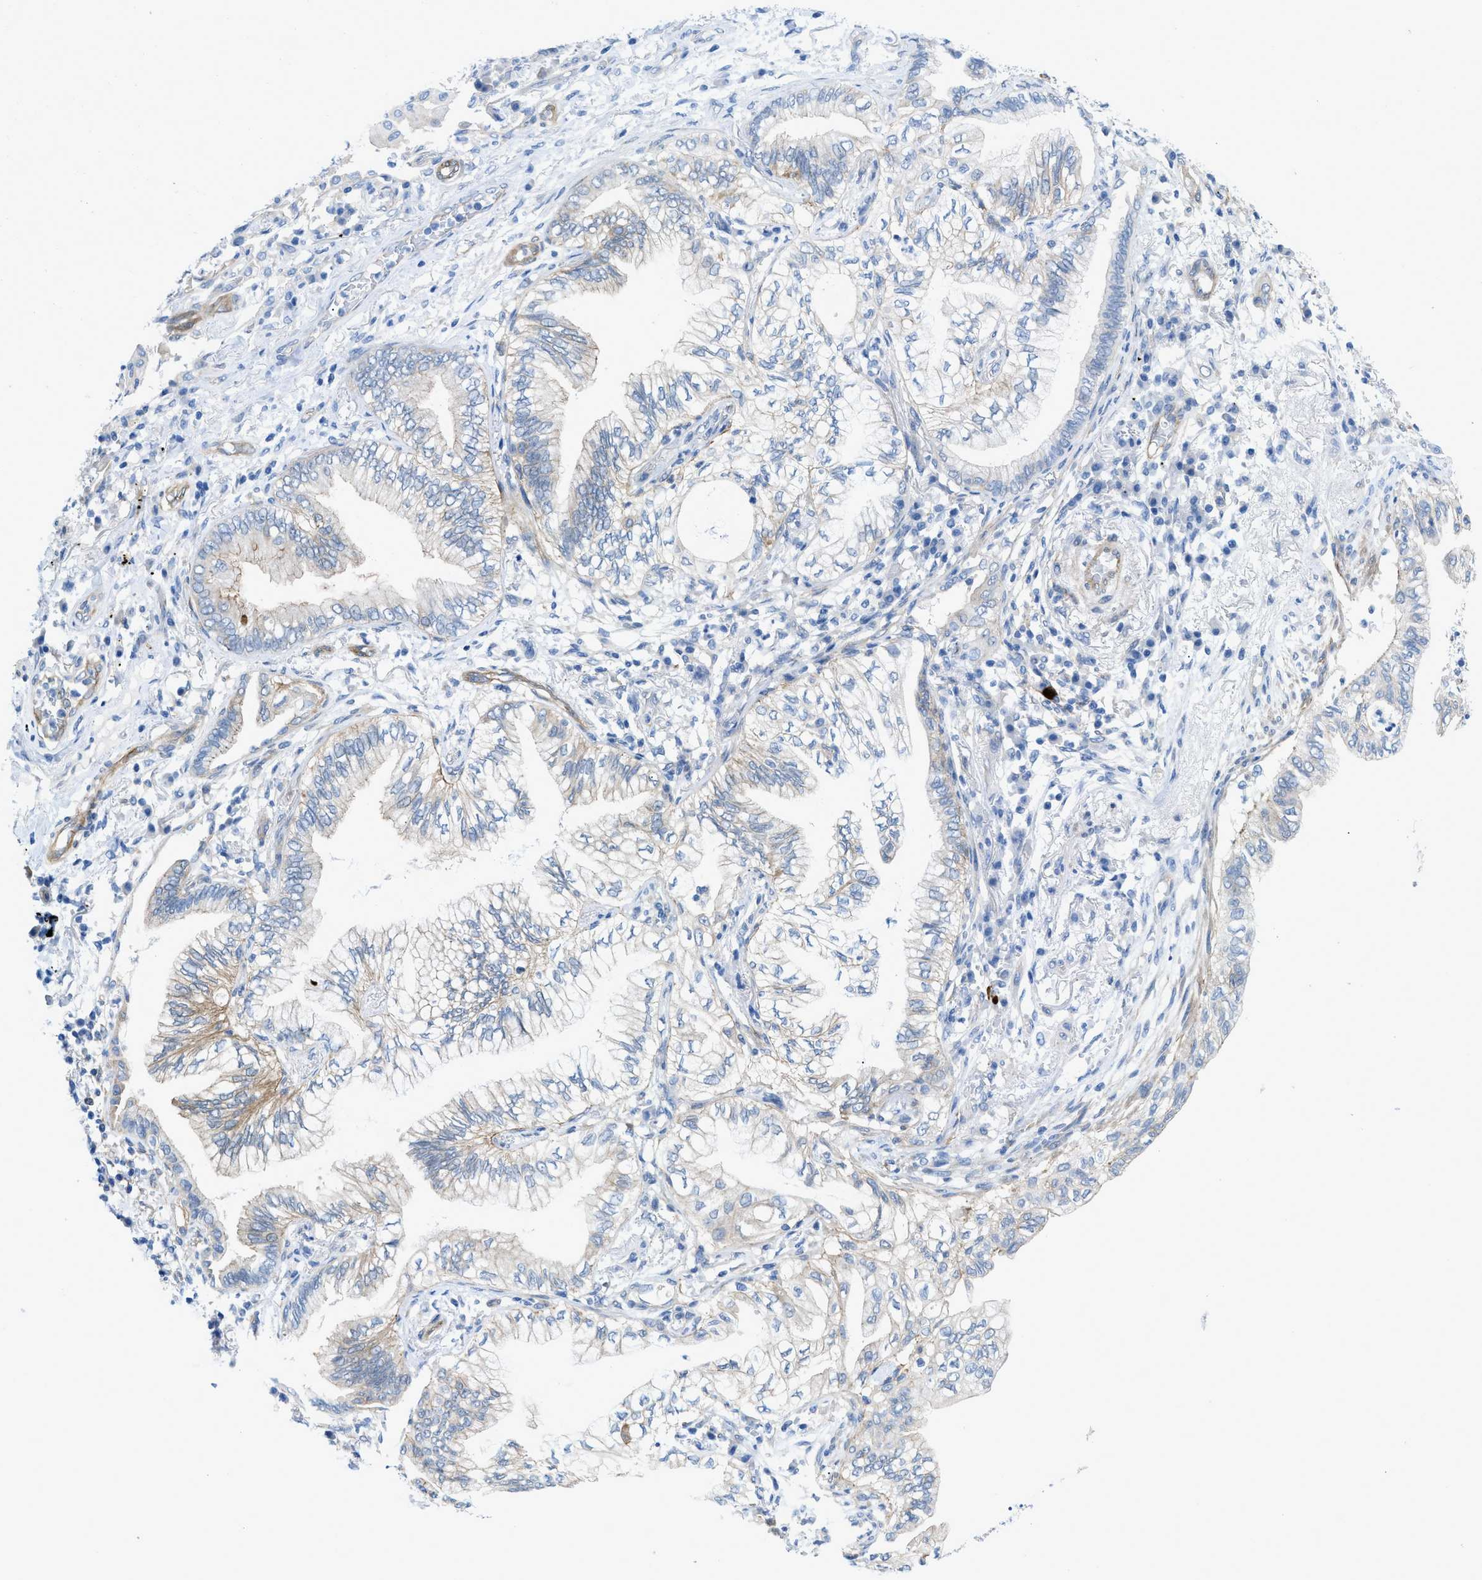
{"staining": {"intensity": "moderate", "quantity": "<25%", "location": "cytoplasmic/membranous"}, "tissue": "lung cancer", "cell_type": "Tumor cells", "image_type": "cancer", "snomed": [{"axis": "morphology", "description": "Normal tissue, NOS"}, {"axis": "morphology", "description": "Adenocarcinoma, NOS"}, {"axis": "topography", "description": "Bronchus"}, {"axis": "topography", "description": "Lung"}], "caption": "Lung cancer (adenocarcinoma) stained with DAB immunohistochemistry (IHC) reveals low levels of moderate cytoplasmic/membranous expression in about <25% of tumor cells.", "gene": "PDLIM5", "patient": {"sex": "female", "age": 70}}